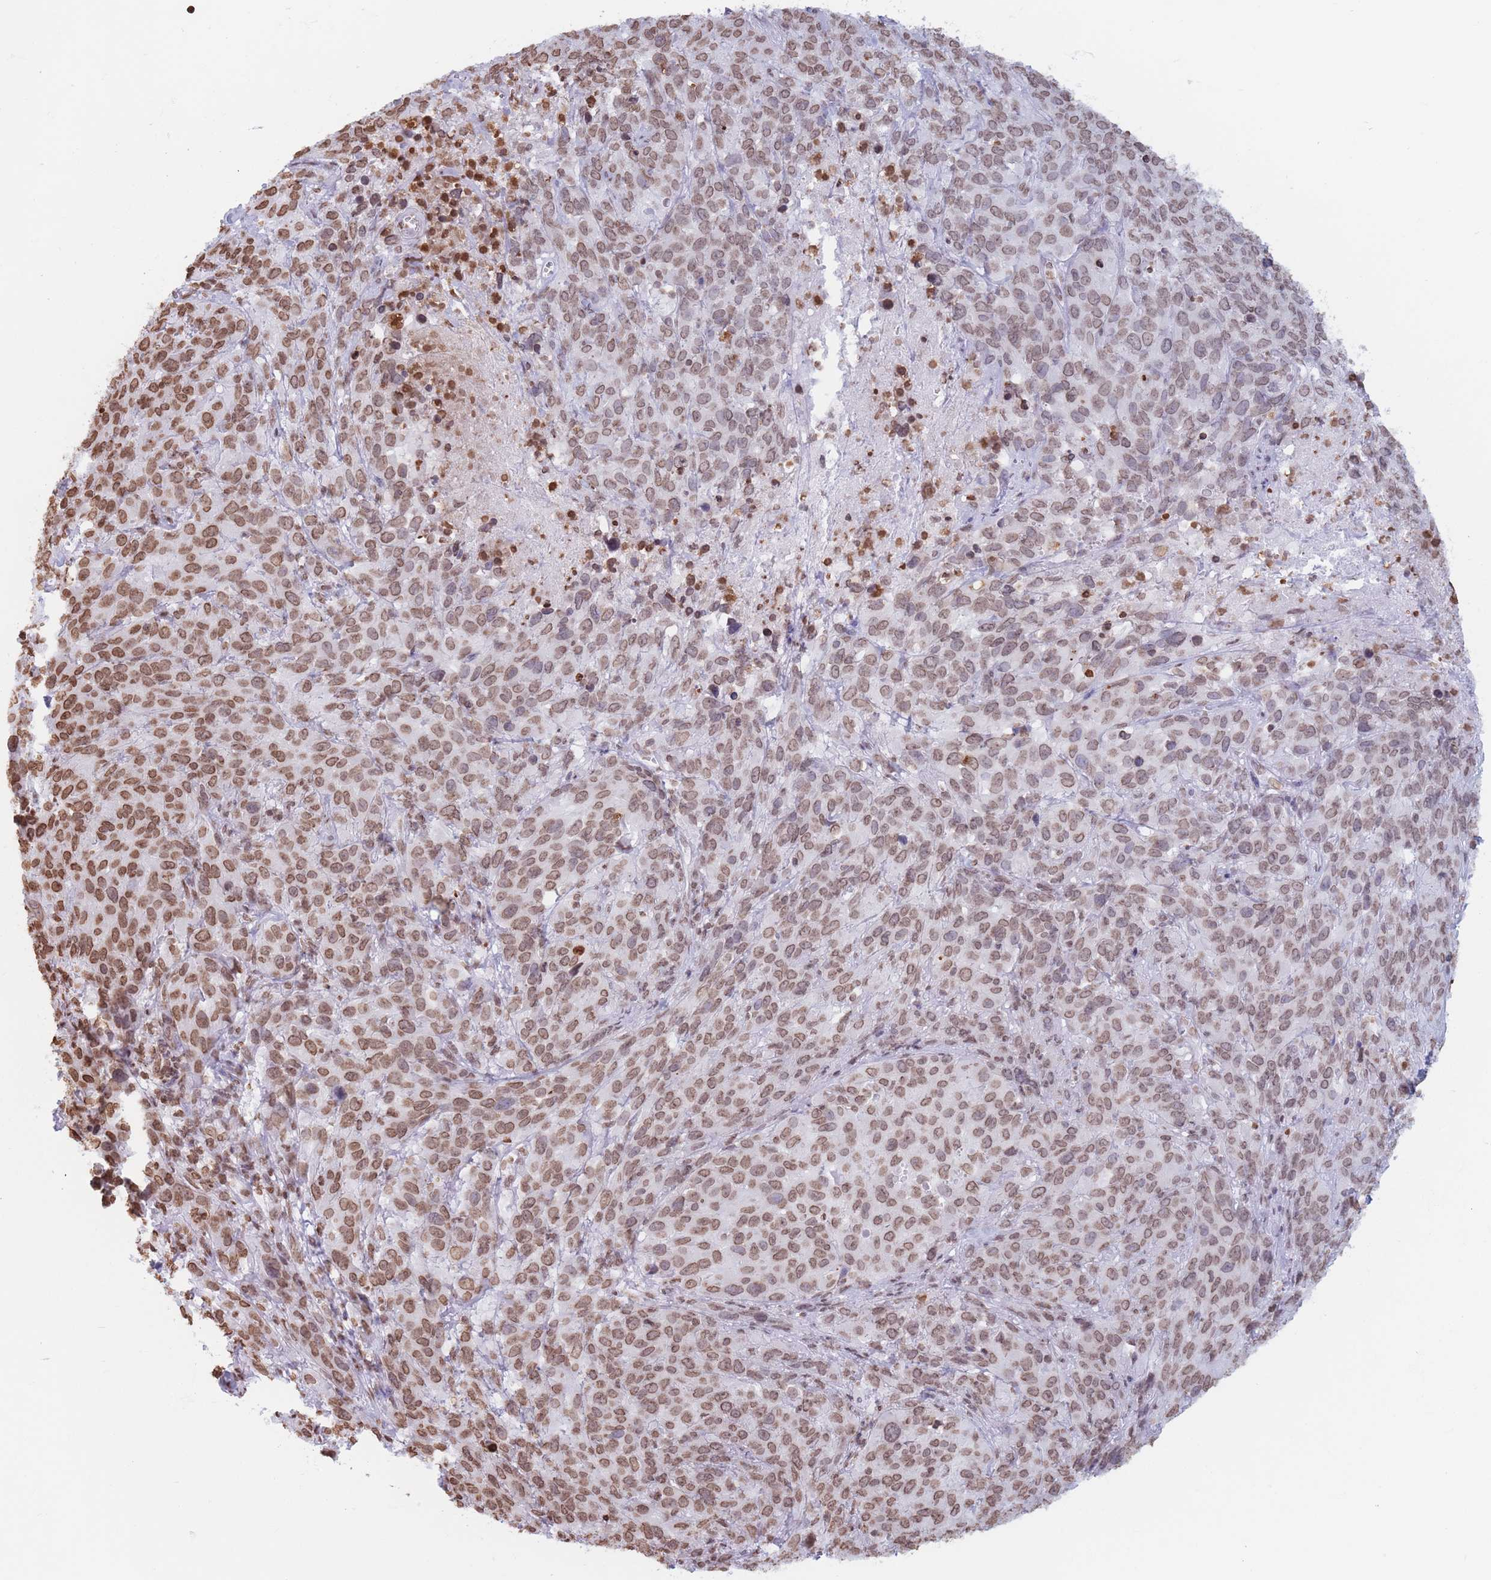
{"staining": {"intensity": "moderate", "quantity": ">75%", "location": "nuclear"}, "tissue": "cervical cancer", "cell_type": "Tumor cells", "image_type": "cancer", "snomed": [{"axis": "morphology", "description": "Squamous cell carcinoma, NOS"}, {"axis": "topography", "description": "Cervix"}], "caption": "A medium amount of moderate nuclear positivity is appreciated in approximately >75% of tumor cells in squamous cell carcinoma (cervical) tissue. (DAB (3,3'-diaminobenzidine) IHC, brown staining for protein, blue staining for nuclei).", "gene": "RYK", "patient": {"sex": "female", "age": 51}}